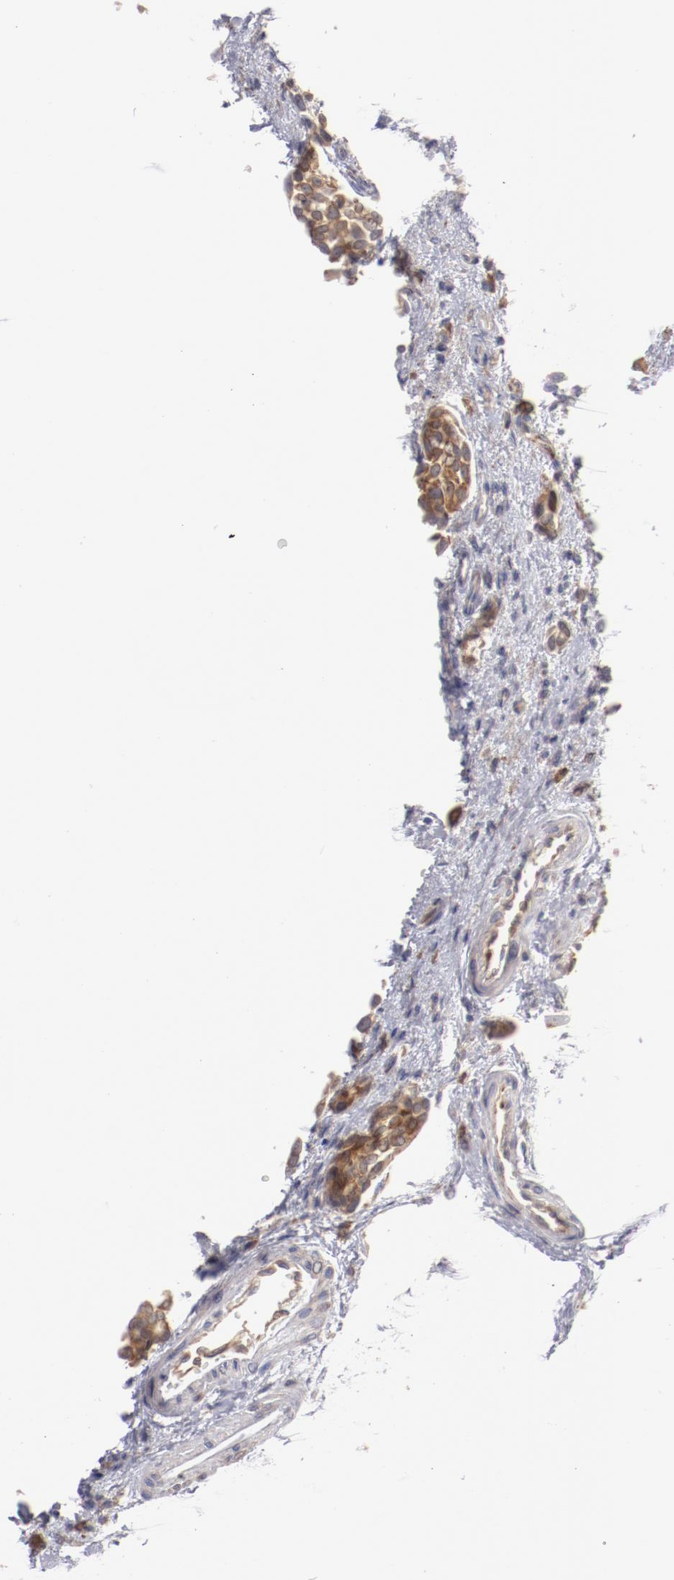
{"staining": {"intensity": "moderate", "quantity": "25%-75%", "location": "cytoplasmic/membranous"}, "tissue": "urothelial cancer", "cell_type": "Tumor cells", "image_type": "cancer", "snomed": [{"axis": "morphology", "description": "Urothelial carcinoma, High grade"}, {"axis": "topography", "description": "Urinary bladder"}], "caption": "Moderate cytoplasmic/membranous protein positivity is appreciated in approximately 25%-75% of tumor cells in urothelial cancer.", "gene": "ENTPD5", "patient": {"sex": "male", "age": 78}}